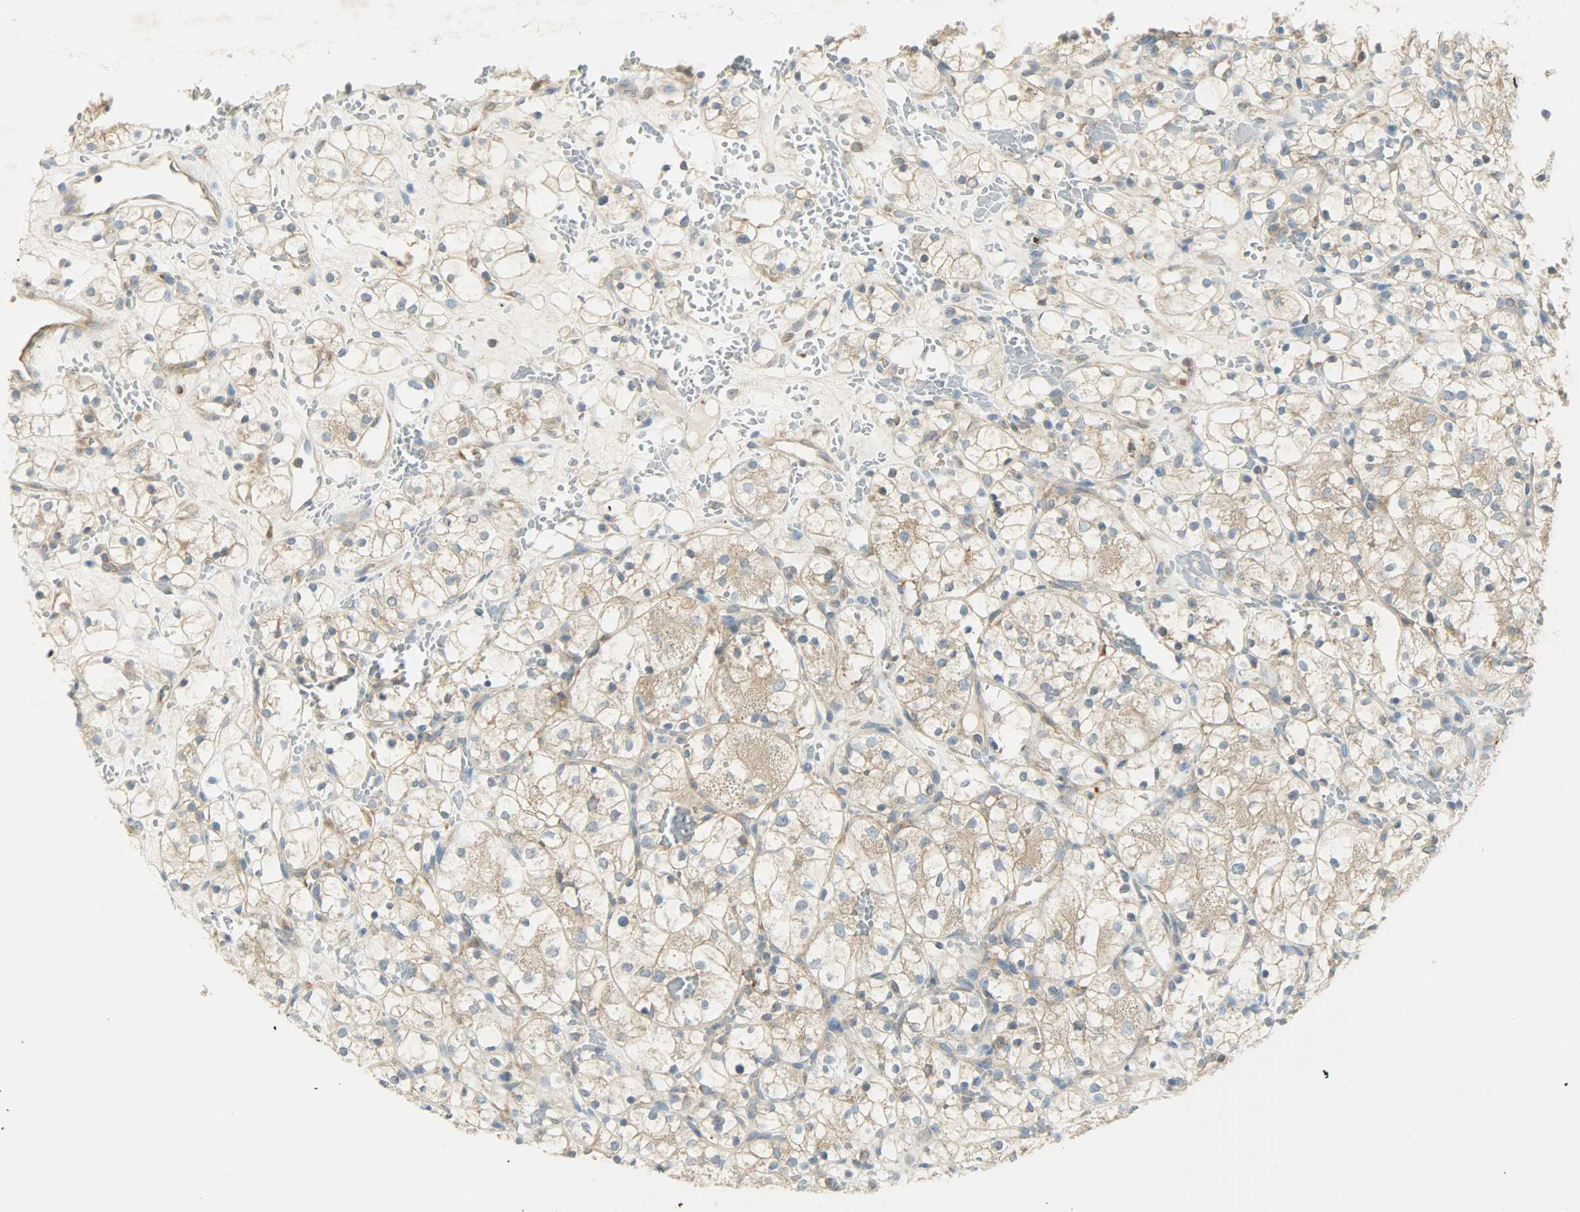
{"staining": {"intensity": "weak", "quantity": ">75%", "location": "cytoplasmic/membranous"}, "tissue": "renal cancer", "cell_type": "Tumor cells", "image_type": "cancer", "snomed": [{"axis": "morphology", "description": "Adenocarcinoma, NOS"}, {"axis": "topography", "description": "Kidney"}], "caption": "Renal cancer stained with a brown dye displays weak cytoplasmic/membranous positive expression in approximately >75% of tumor cells.", "gene": "TSC22D2", "patient": {"sex": "female", "age": 60}}